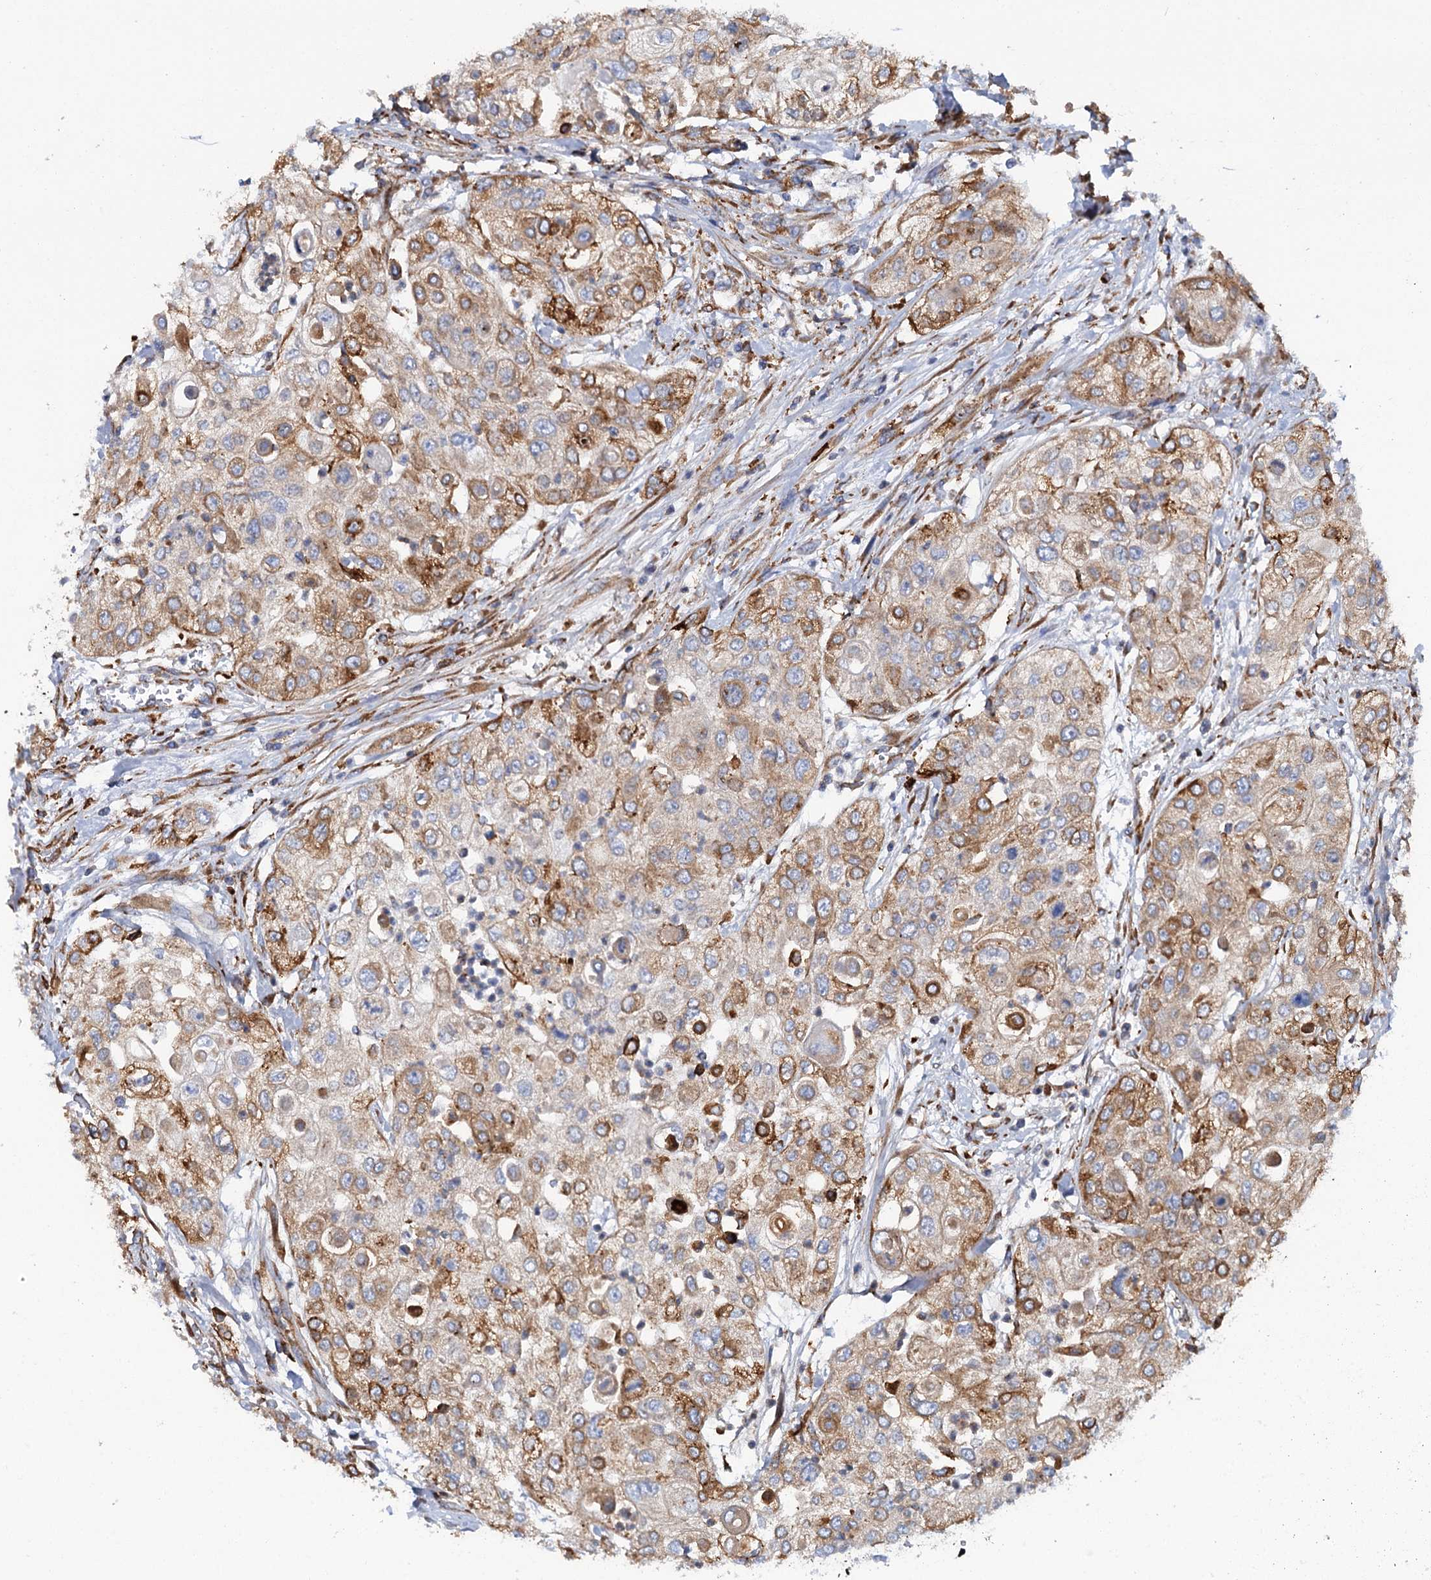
{"staining": {"intensity": "moderate", "quantity": ">75%", "location": "cytoplasmic/membranous"}, "tissue": "urothelial cancer", "cell_type": "Tumor cells", "image_type": "cancer", "snomed": [{"axis": "morphology", "description": "Urothelial carcinoma, High grade"}, {"axis": "topography", "description": "Urinary bladder"}], "caption": "Tumor cells reveal medium levels of moderate cytoplasmic/membranous expression in about >75% of cells in urothelial carcinoma (high-grade).", "gene": "SHE", "patient": {"sex": "female", "age": 79}}